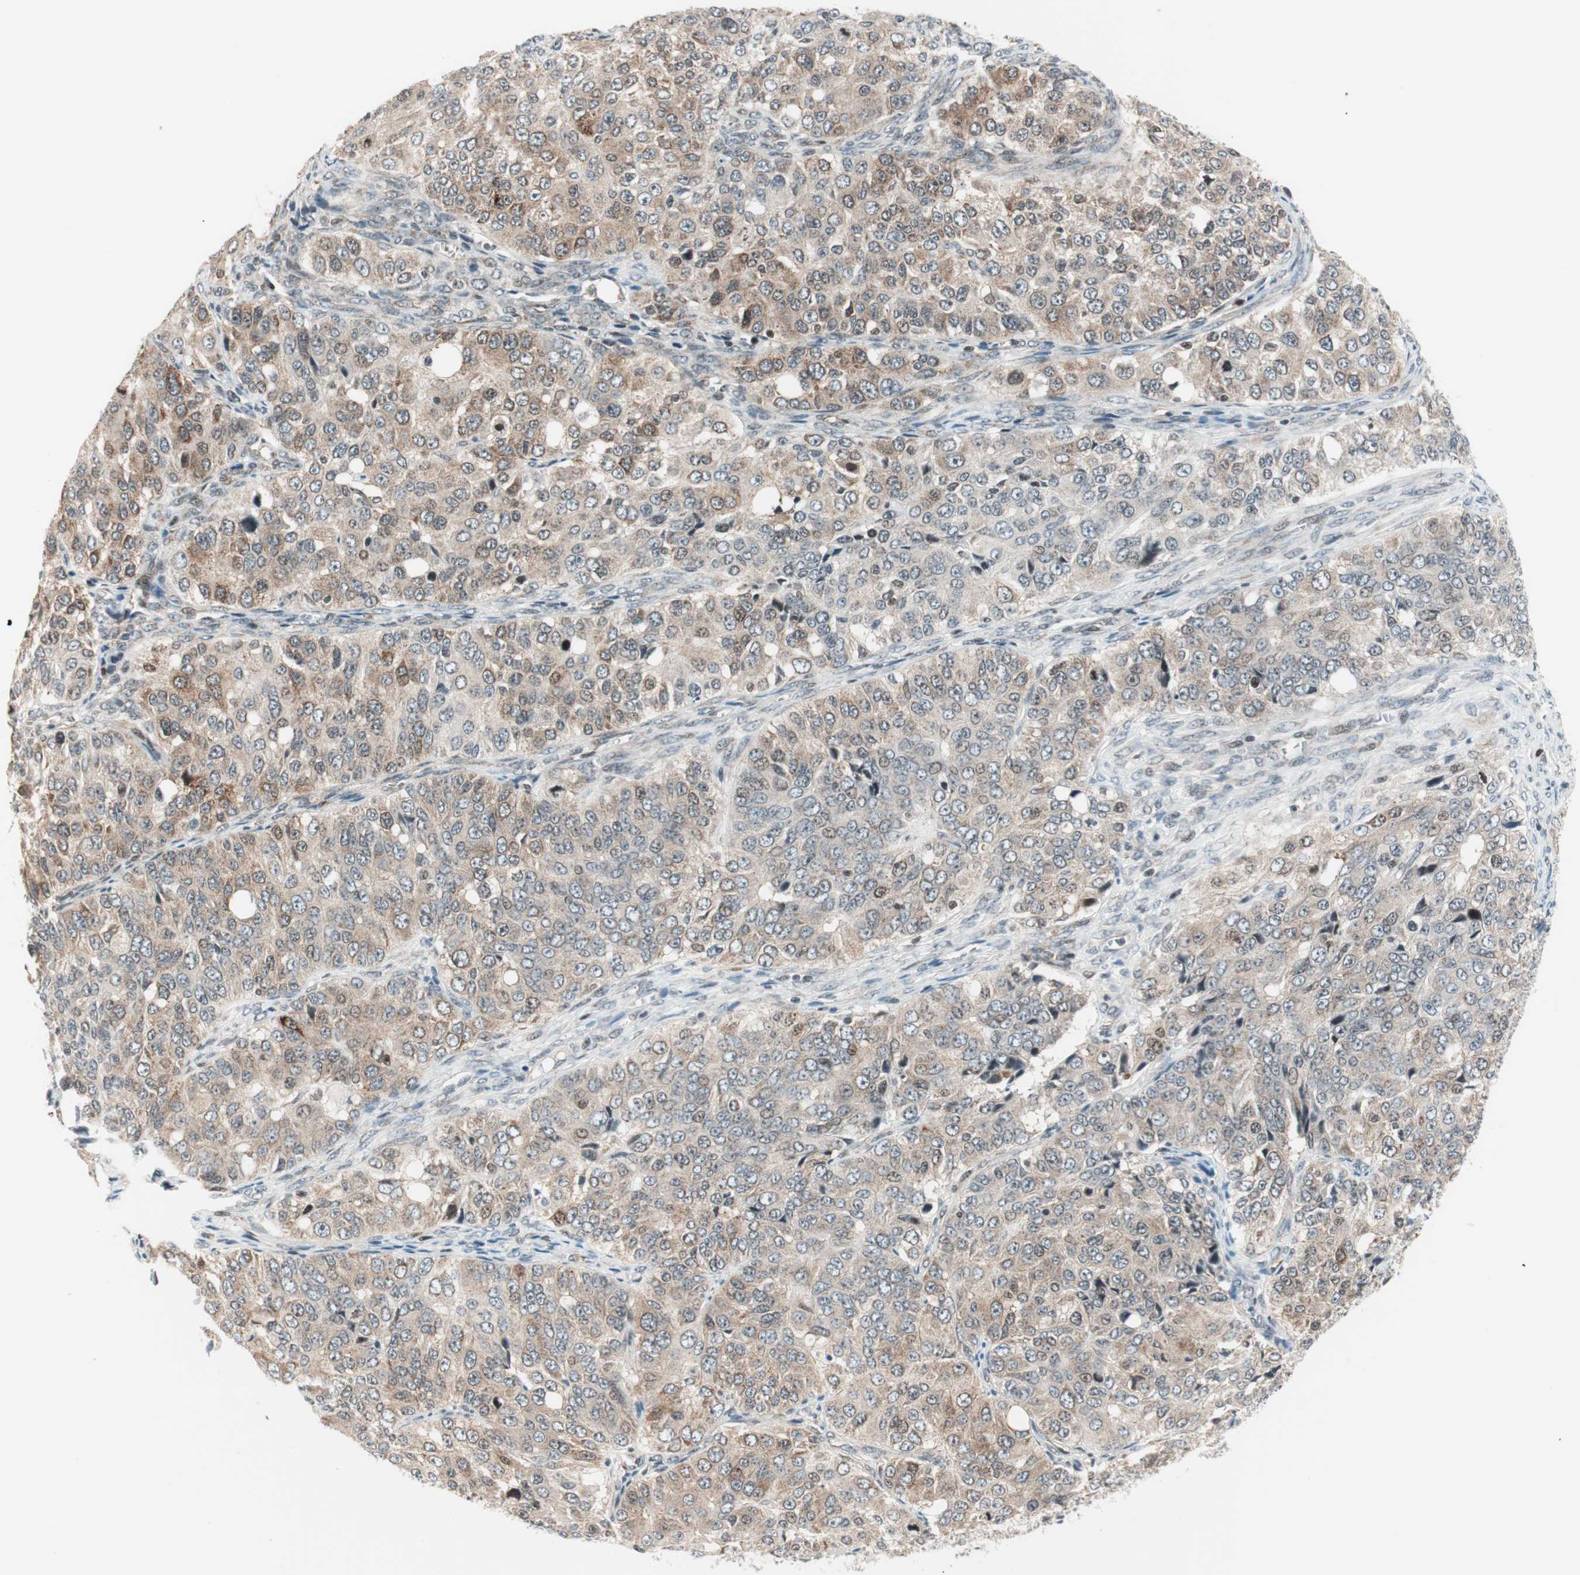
{"staining": {"intensity": "moderate", "quantity": ">75%", "location": "cytoplasmic/membranous"}, "tissue": "ovarian cancer", "cell_type": "Tumor cells", "image_type": "cancer", "snomed": [{"axis": "morphology", "description": "Carcinoma, endometroid"}, {"axis": "topography", "description": "Ovary"}], "caption": "The micrograph displays staining of endometroid carcinoma (ovarian), revealing moderate cytoplasmic/membranous protein staining (brown color) within tumor cells.", "gene": "TPT1", "patient": {"sex": "female", "age": 51}}